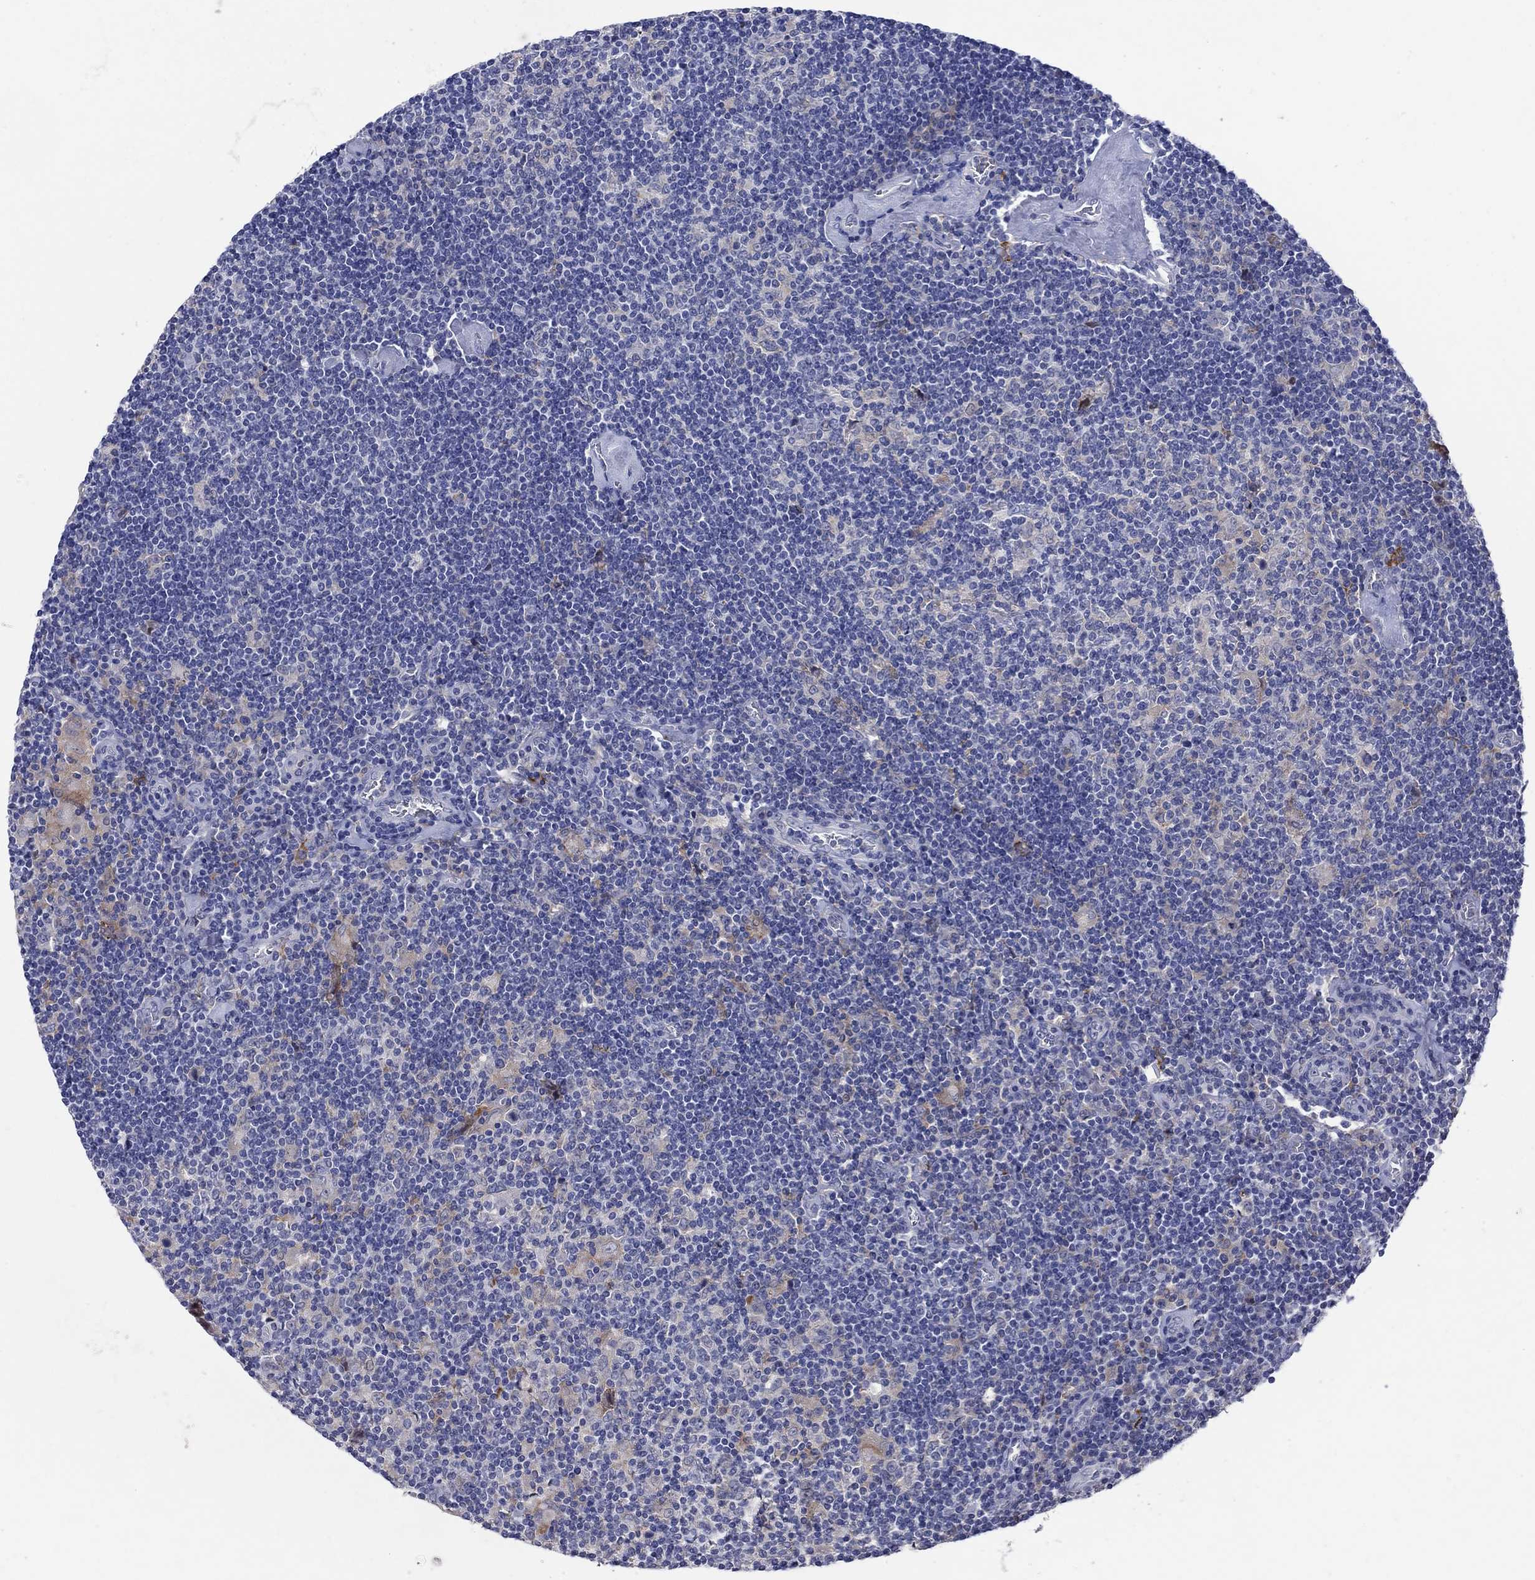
{"staining": {"intensity": "negative", "quantity": "none", "location": "none"}, "tissue": "lymphoma", "cell_type": "Tumor cells", "image_type": "cancer", "snomed": [{"axis": "morphology", "description": "Hodgkin's disease, NOS"}, {"axis": "topography", "description": "Lymph node"}], "caption": "The immunohistochemistry (IHC) photomicrograph has no significant positivity in tumor cells of Hodgkin's disease tissue.", "gene": "HDC", "patient": {"sex": "male", "age": 40}}